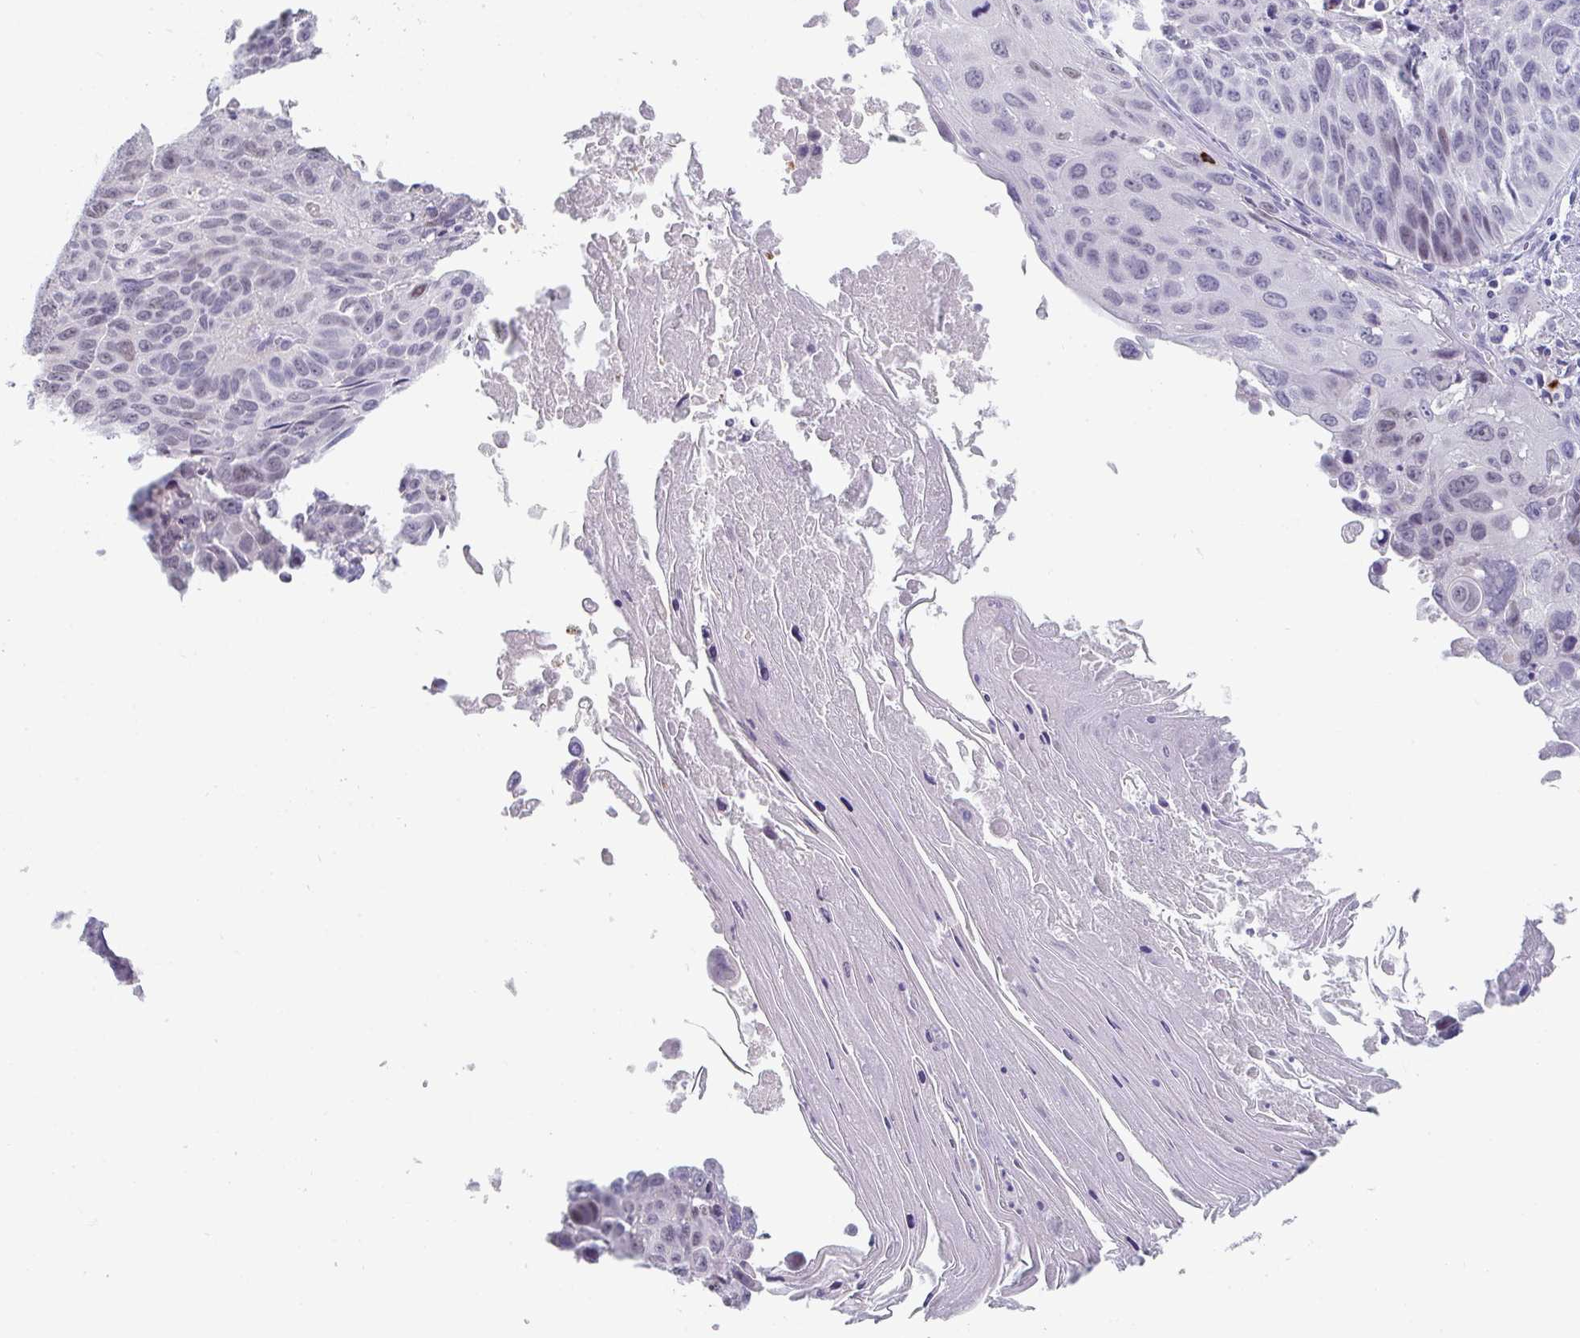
{"staining": {"intensity": "negative", "quantity": "none", "location": "none"}, "tissue": "lung cancer", "cell_type": "Tumor cells", "image_type": "cancer", "snomed": [{"axis": "morphology", "description": "Squamous cell carcinoma, NOS"}, {"axis": "topography", "description": "Lung"}], "caption": "Immunohistochemical staining of lung squamous cell carcinoma reveals no significant positivity in tumor cells. (DAB (3,3'-diaminobenzidine) immunohistochemistry, high magnification).", "gene": "RUBCN", "patient": {"sex": "male", "age": 71}}